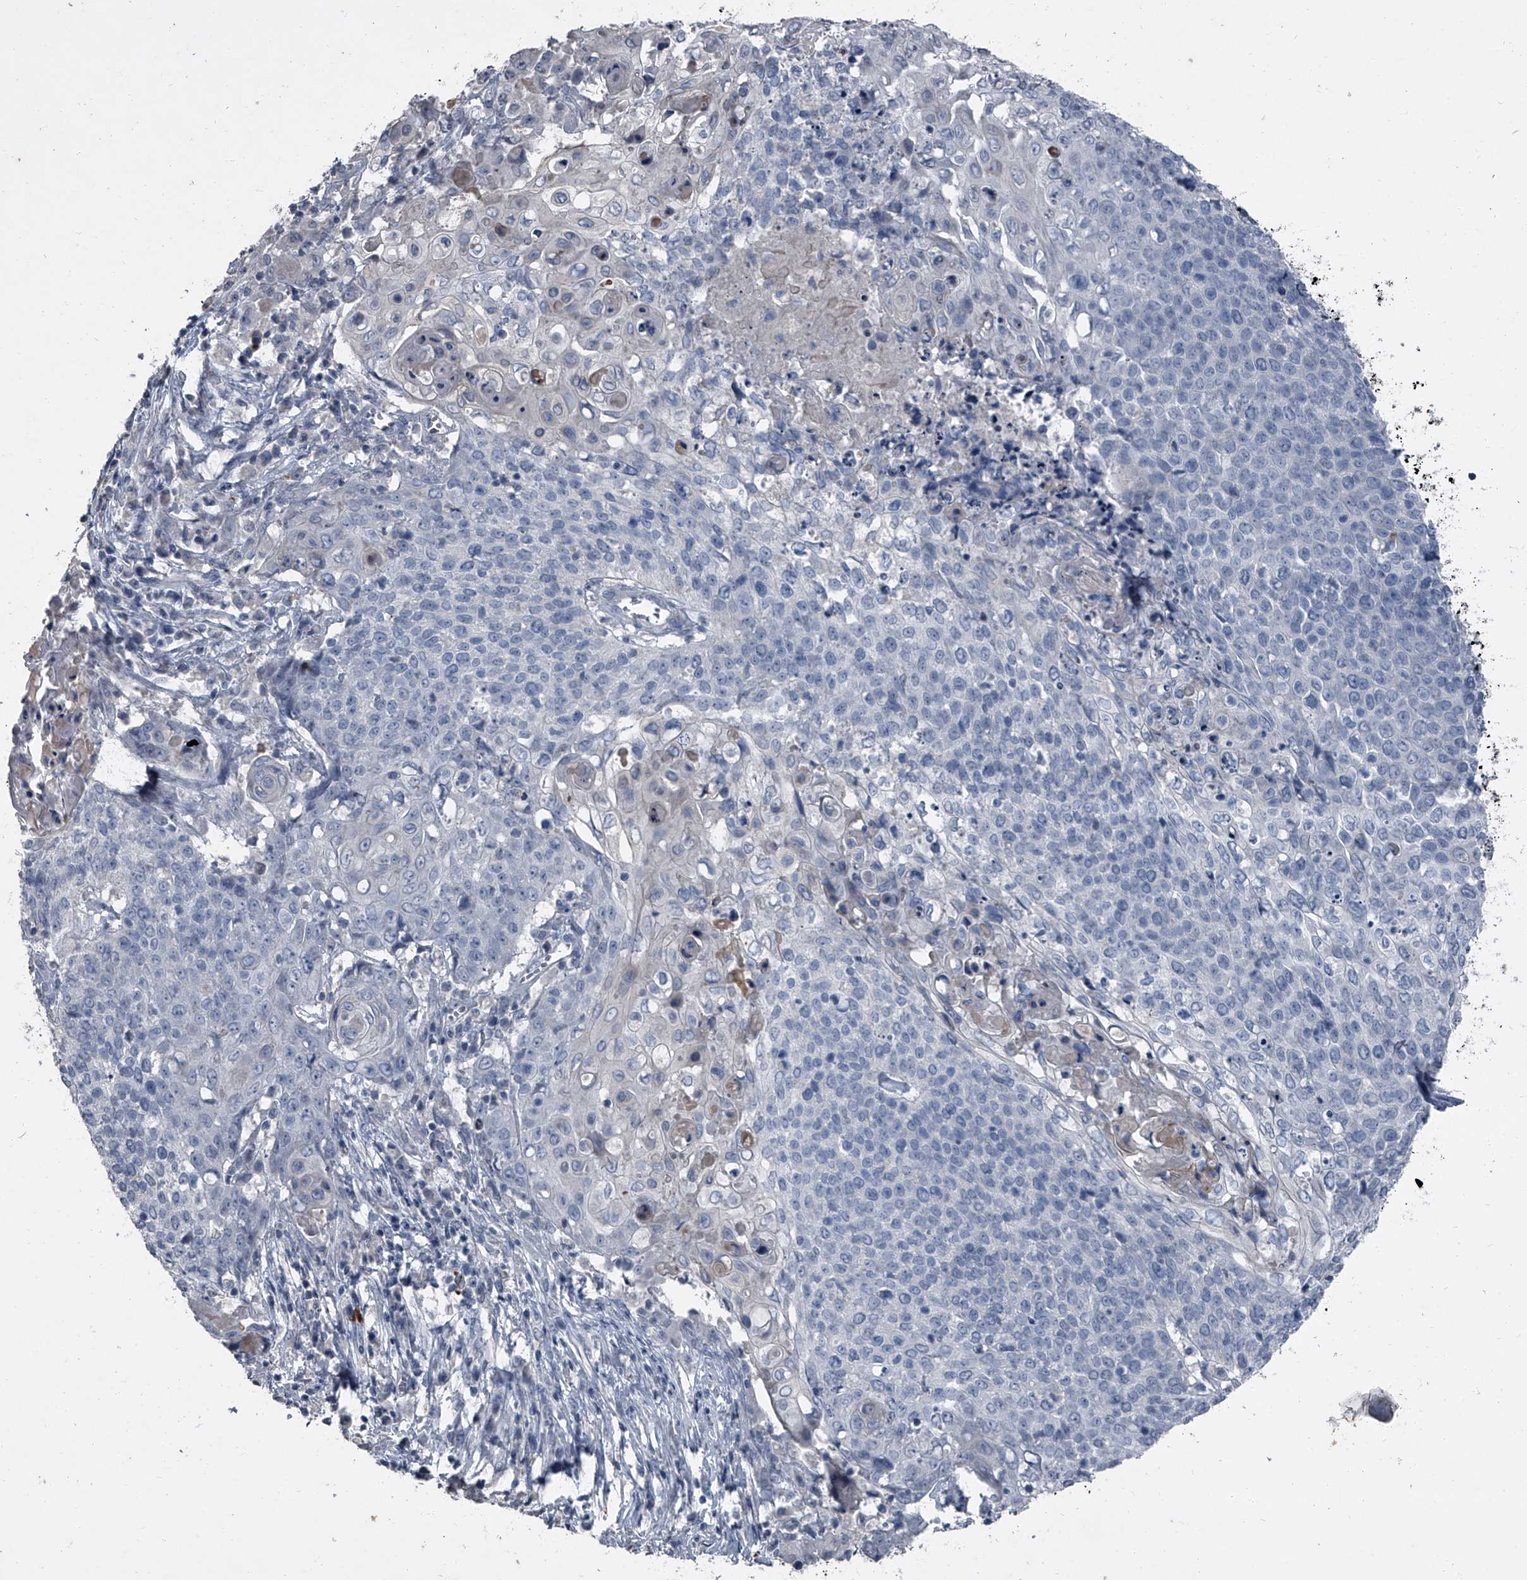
{"staining": {"intensity": "negative", "quantity": "none", "location": "none"}, "tissue": "cervical cancer", "cell_type": "Tumor cells", "image_type": "cancer", "snomed": [{"axis": "morphology", "description": "Squamous cell carcinoma, NOS"}, {"axis": "topography", "description": "Cervix"}], "caption": "Immunohistochemistry of human cervical cancer displays no expression in tumor cells.", "gene": "HEPHL1", "patient": {"sex": "female", "age": 39}}